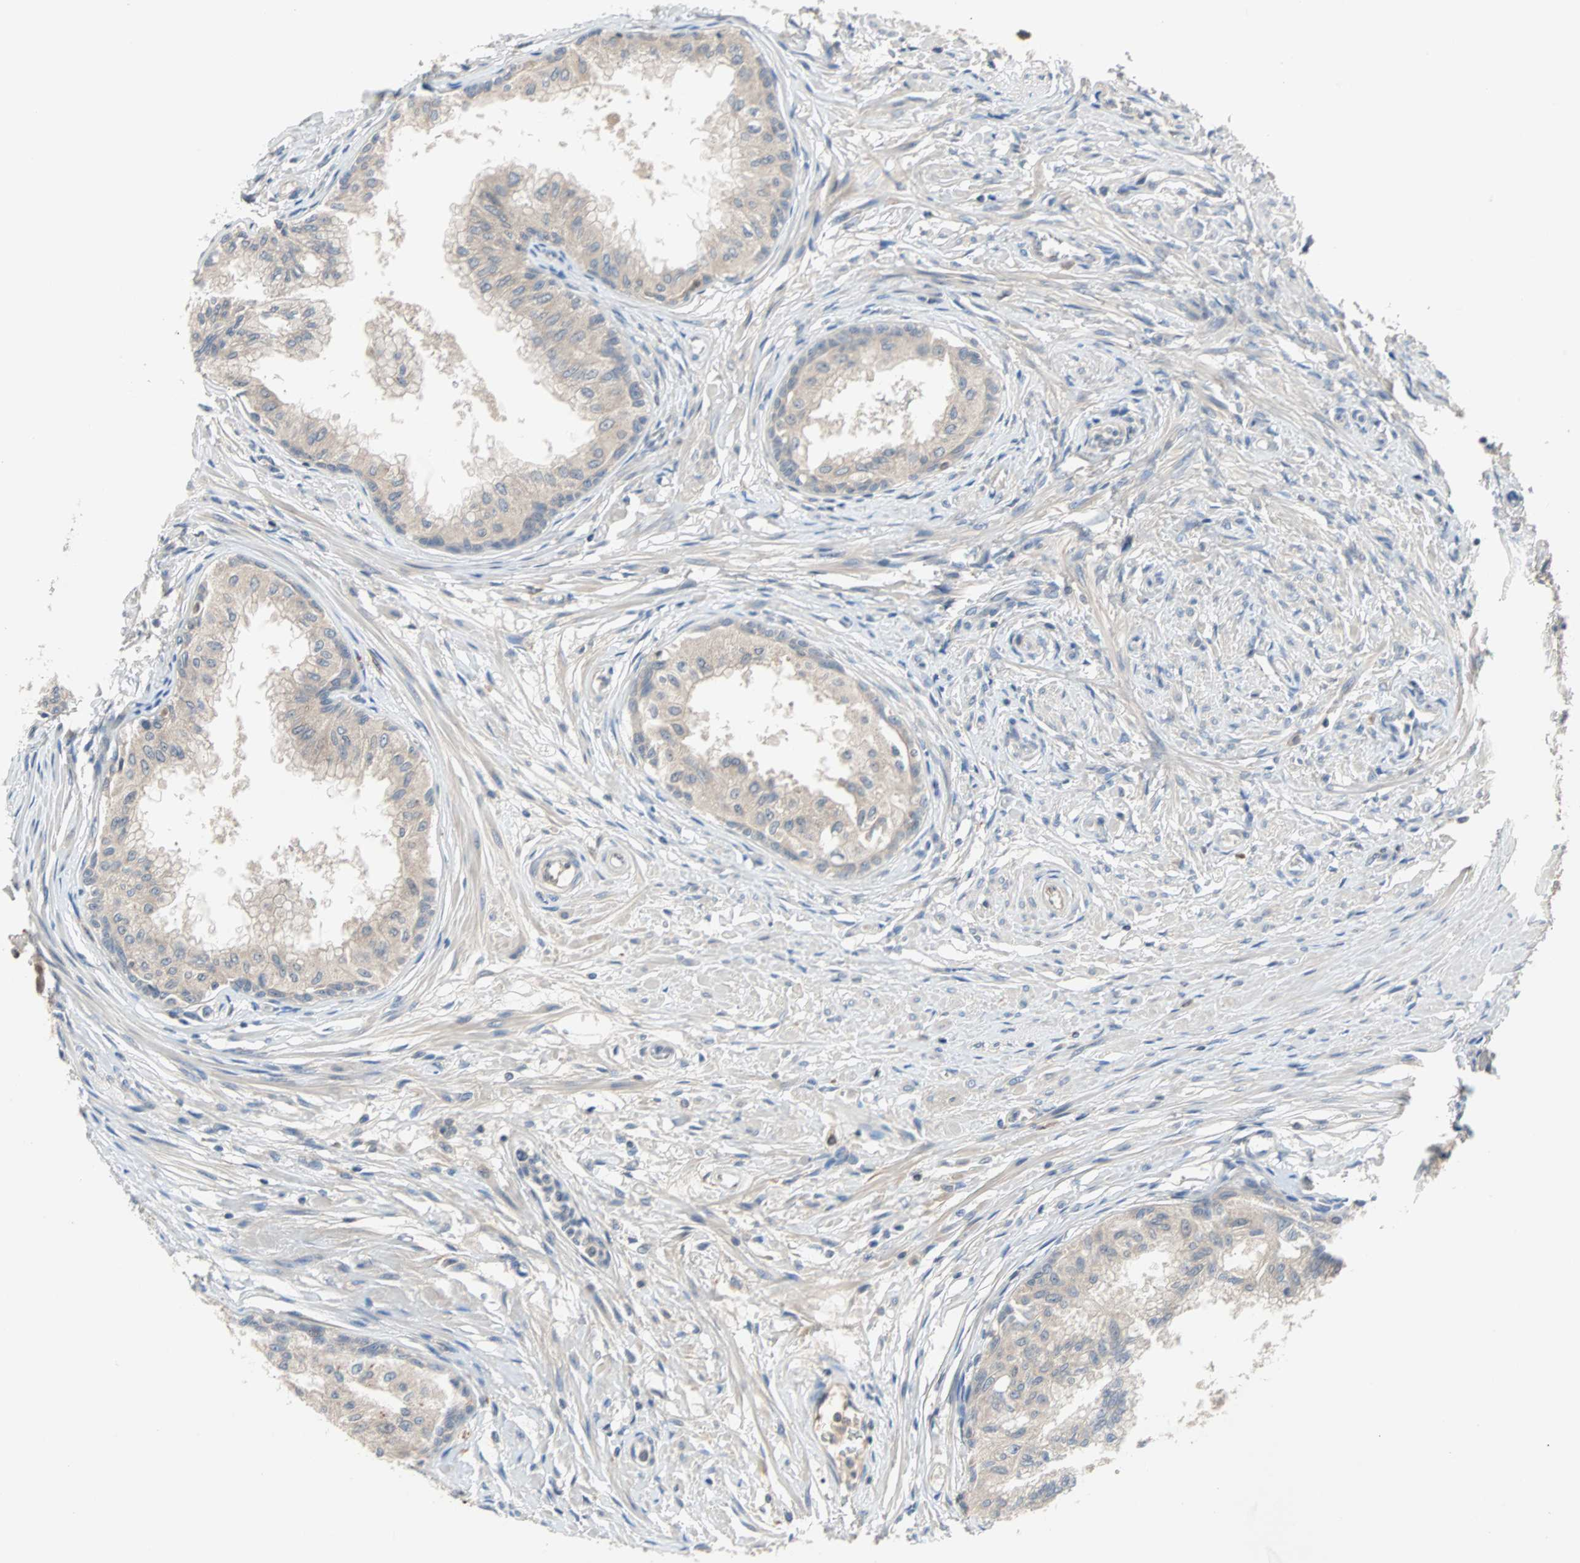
{"staining": {"intensity": "negative", "quantity": "none", "location": "none"}, "tissue": "prostate", "cell_type": "Glandular cells", "image_type": "normal", "snomed": [{"axis": "morphology", "description": "Normal tissue, NOS"}, {"axis": "topography", "description": "Prostate"}, {"axis": "topography", "description": "Seminal veicle"}], "caption": "A micrograph of prostate stained for a protein demonstrates no brown staining in glandular cells. Nuclei are stained in blue.", "gene": "MAP4K1", "patient": {"sex": "male", "age": 60}}